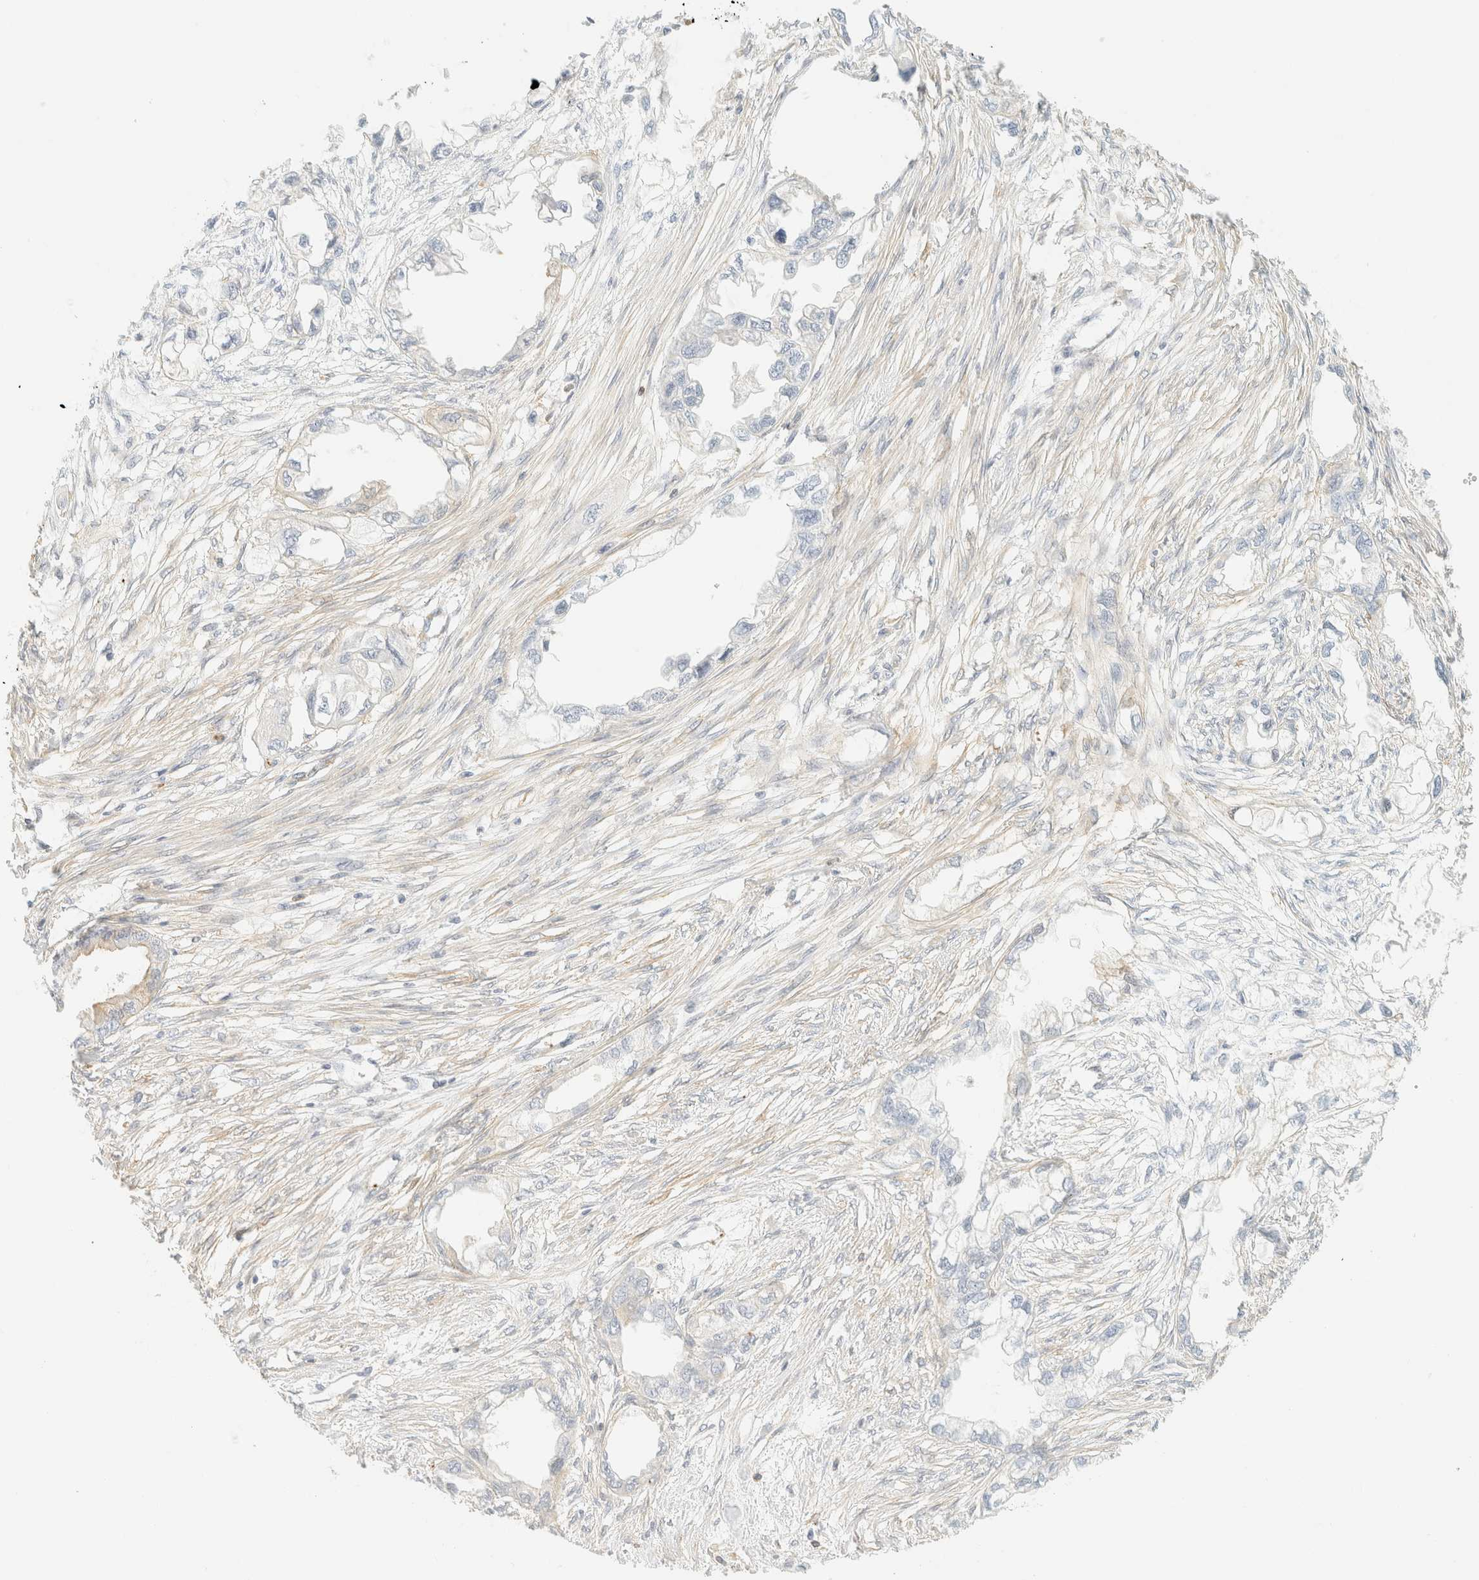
{"staining": {"intensity": "negative", "quantity": "none", "location": "none"}, "tissue": "endometrial cancer", "cell_type": "Tumor cells", "image_type": "cancer", "snomed": [{"axis": "morphology", "description": "Adenocarcinoma, NOS"}, {"axis": "morphology", "description": "Adenocarcinoma, metastatic, NOS"}, {"axis": "topography", "description": "Adipose tissue"}, {"axis": "topography", "description": "Endometrium"}], "caption": "Human endometrial metastatic adenocarcinoma stained for a protein using immunohistochemistry displays no expression in tumor cells.", "gene": "OTOP2", "patient": {"sex": "female", "age": 67}}